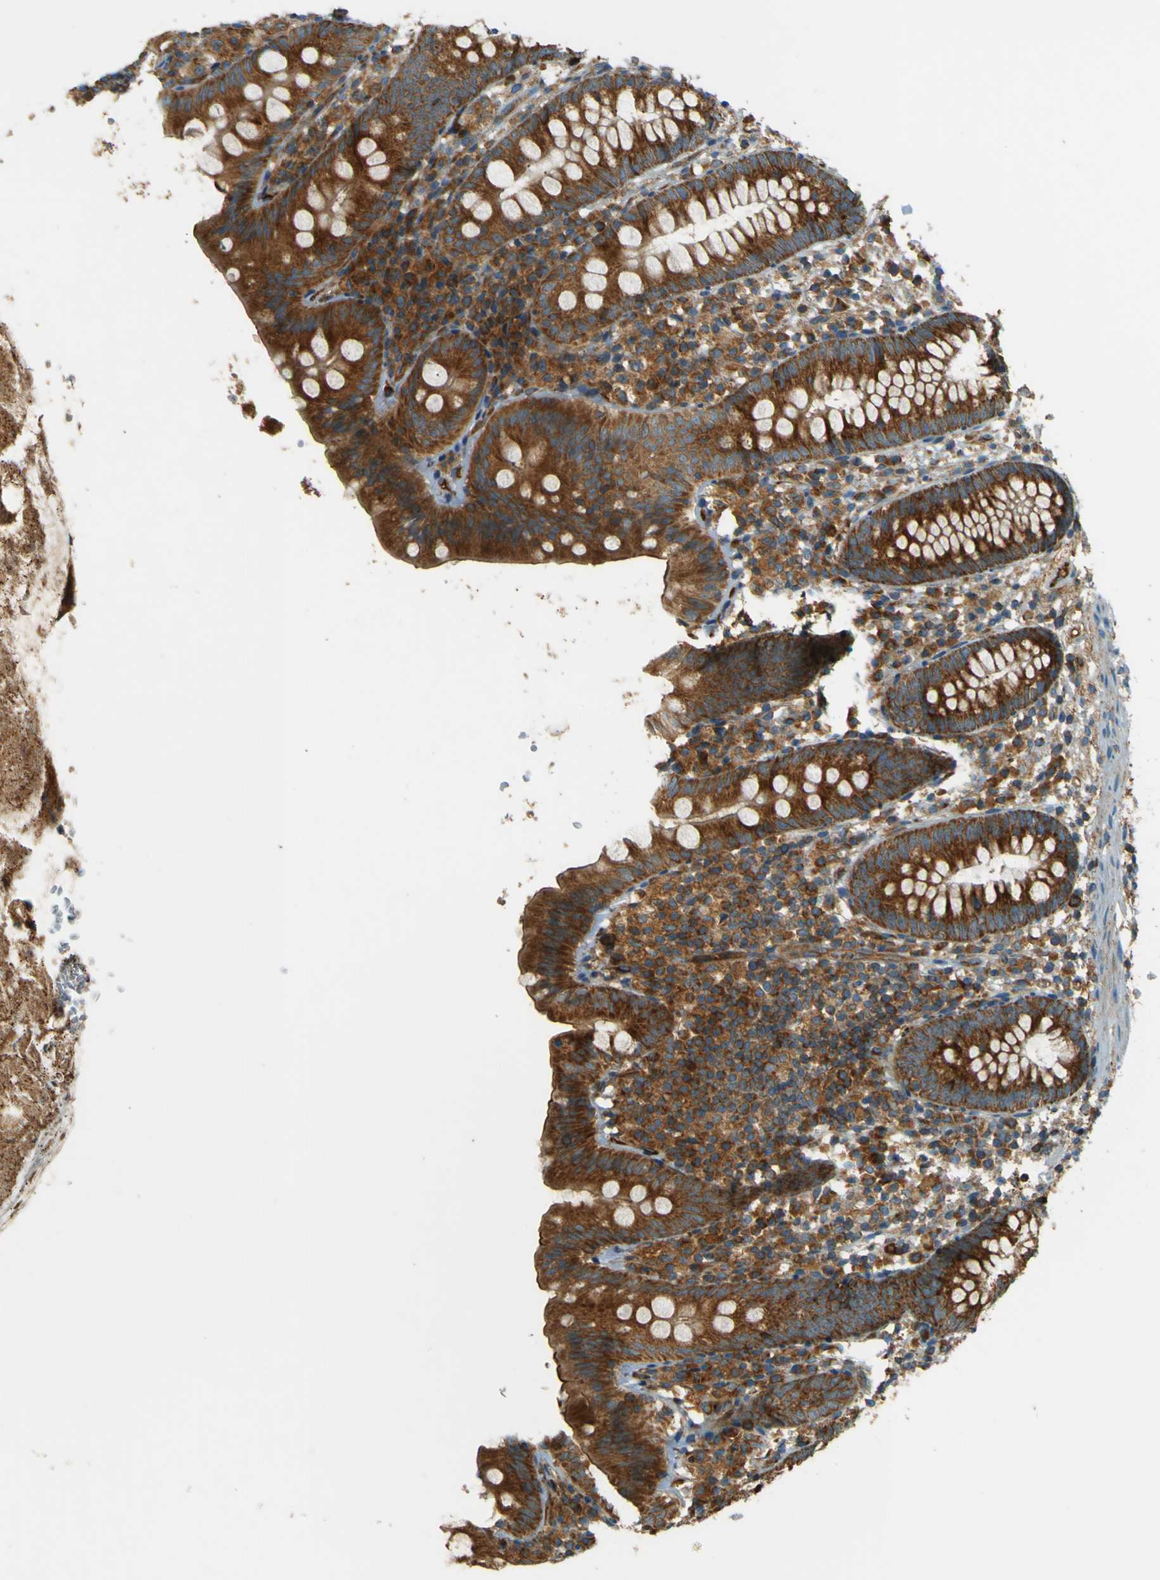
{"staining": {"intensity": "moderate", "quantity": ">75%", "location": "cytoplasmic/membranous"}, "tissue": "appendix", "cell_type": "Glandular cells", "image_type": "normal", "snomed": [{"axis": "morphology", "description": "Normal tissue, NOS"}, {"axis": "topography", "description": "Appendix"}], "caption": "A high-resolution histopathology image shows IHC staining of normal appendix, which shows moderate cytoplasmic/membranous staining in about >75% of glandular cells.", "gene": "DNAJC5", "patient": {"sex": "male", "age": 52}}